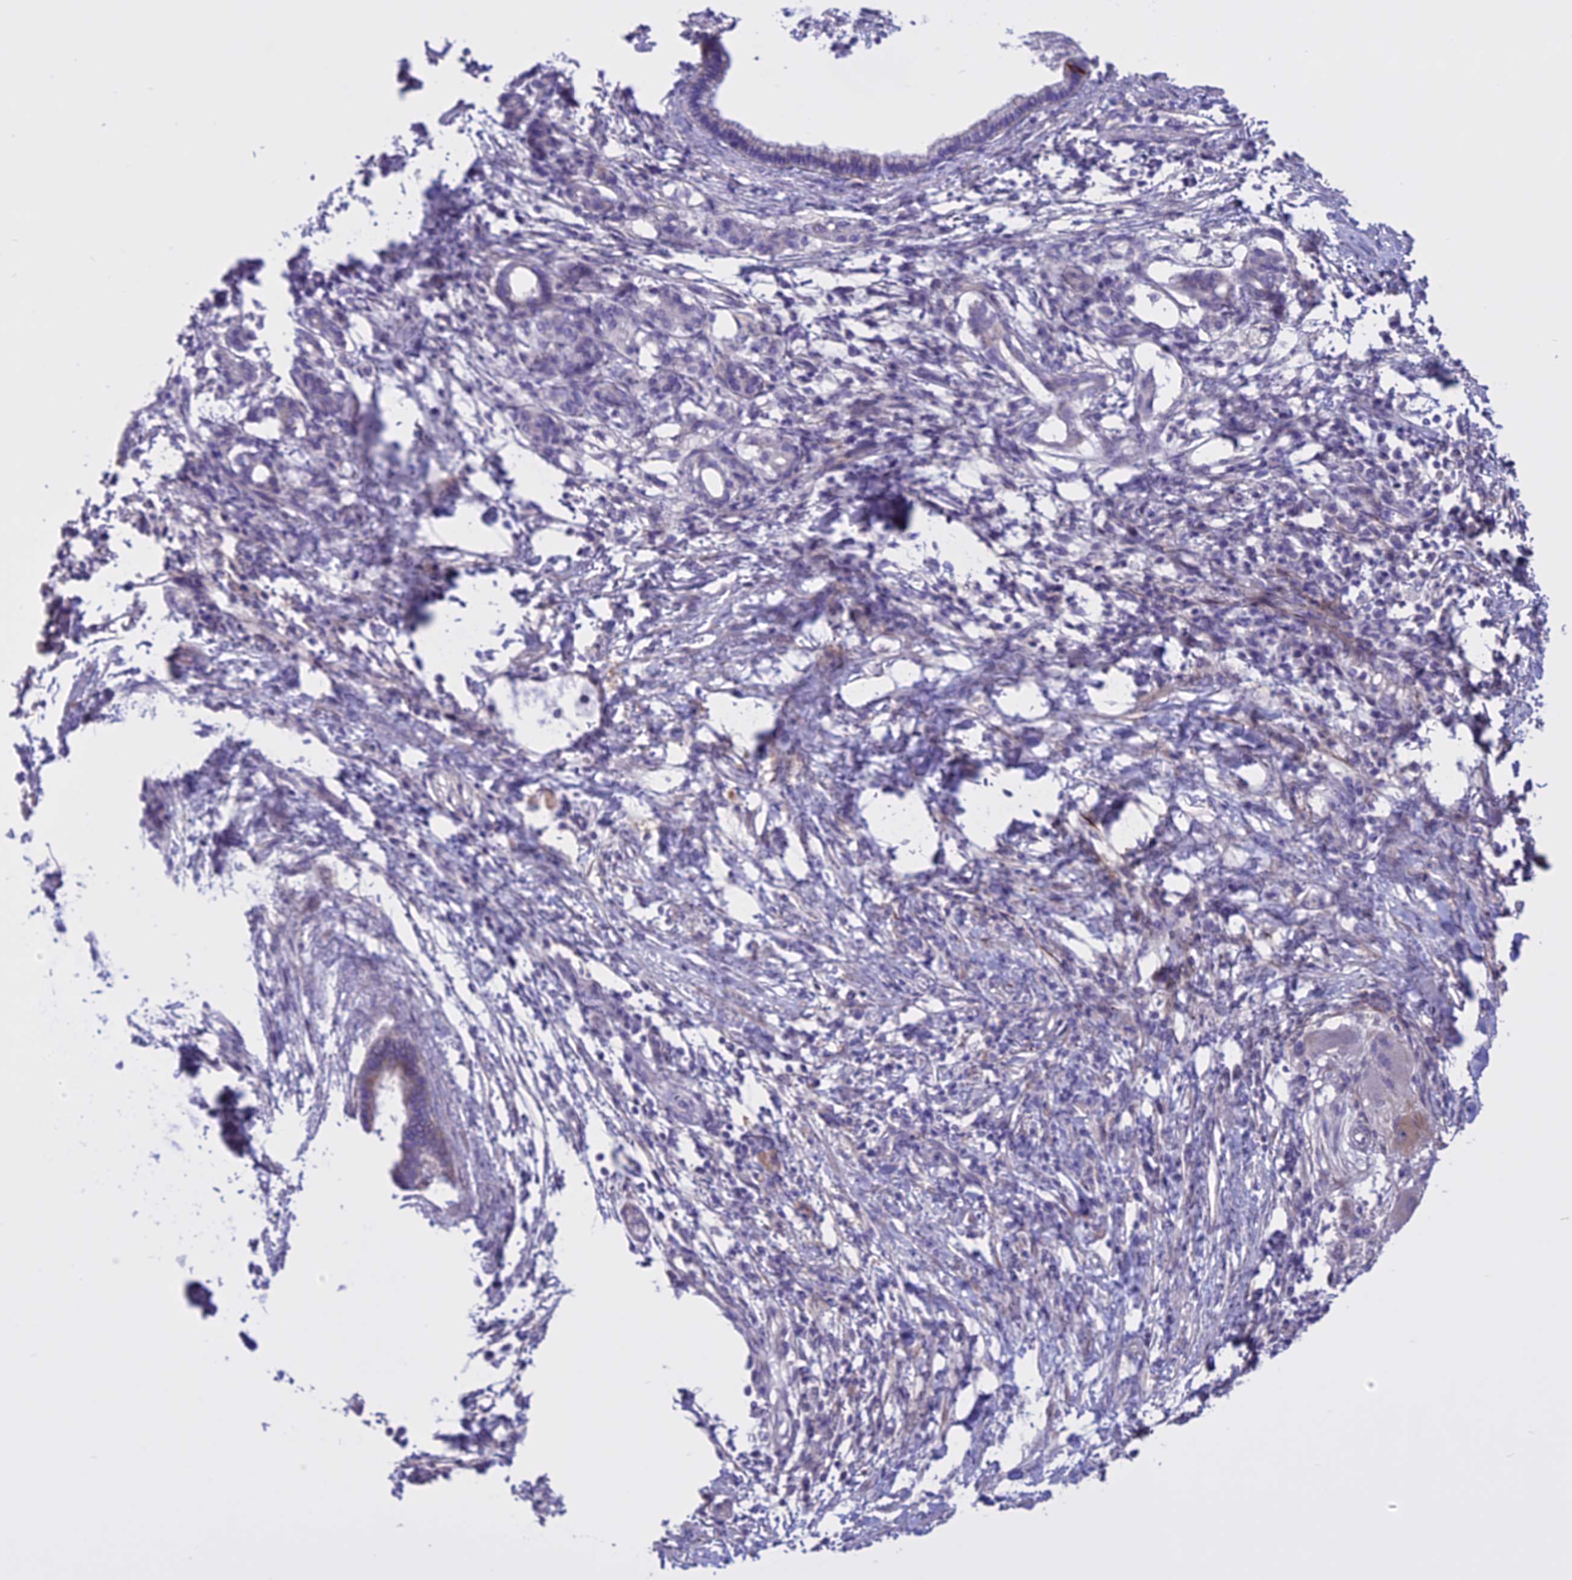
{"staining": {"intensity": "negative", "quantity": "none", "location": "none"}, "tissue": "pancreatic cancer", "cell_type": "Tumor cells", "image_type": "cancer", "snomed": [{"axis": "morphology", "description": "Adenocarcinoma, NOS"}, {"axis": "topography", "description": "Pancreas"}], "caption": "A histopathology image of human pancreatic cancer is negative for staining in tumor cells.", "gene": "SPHKAP", "patient": {"sex": "female", "age": 55}}